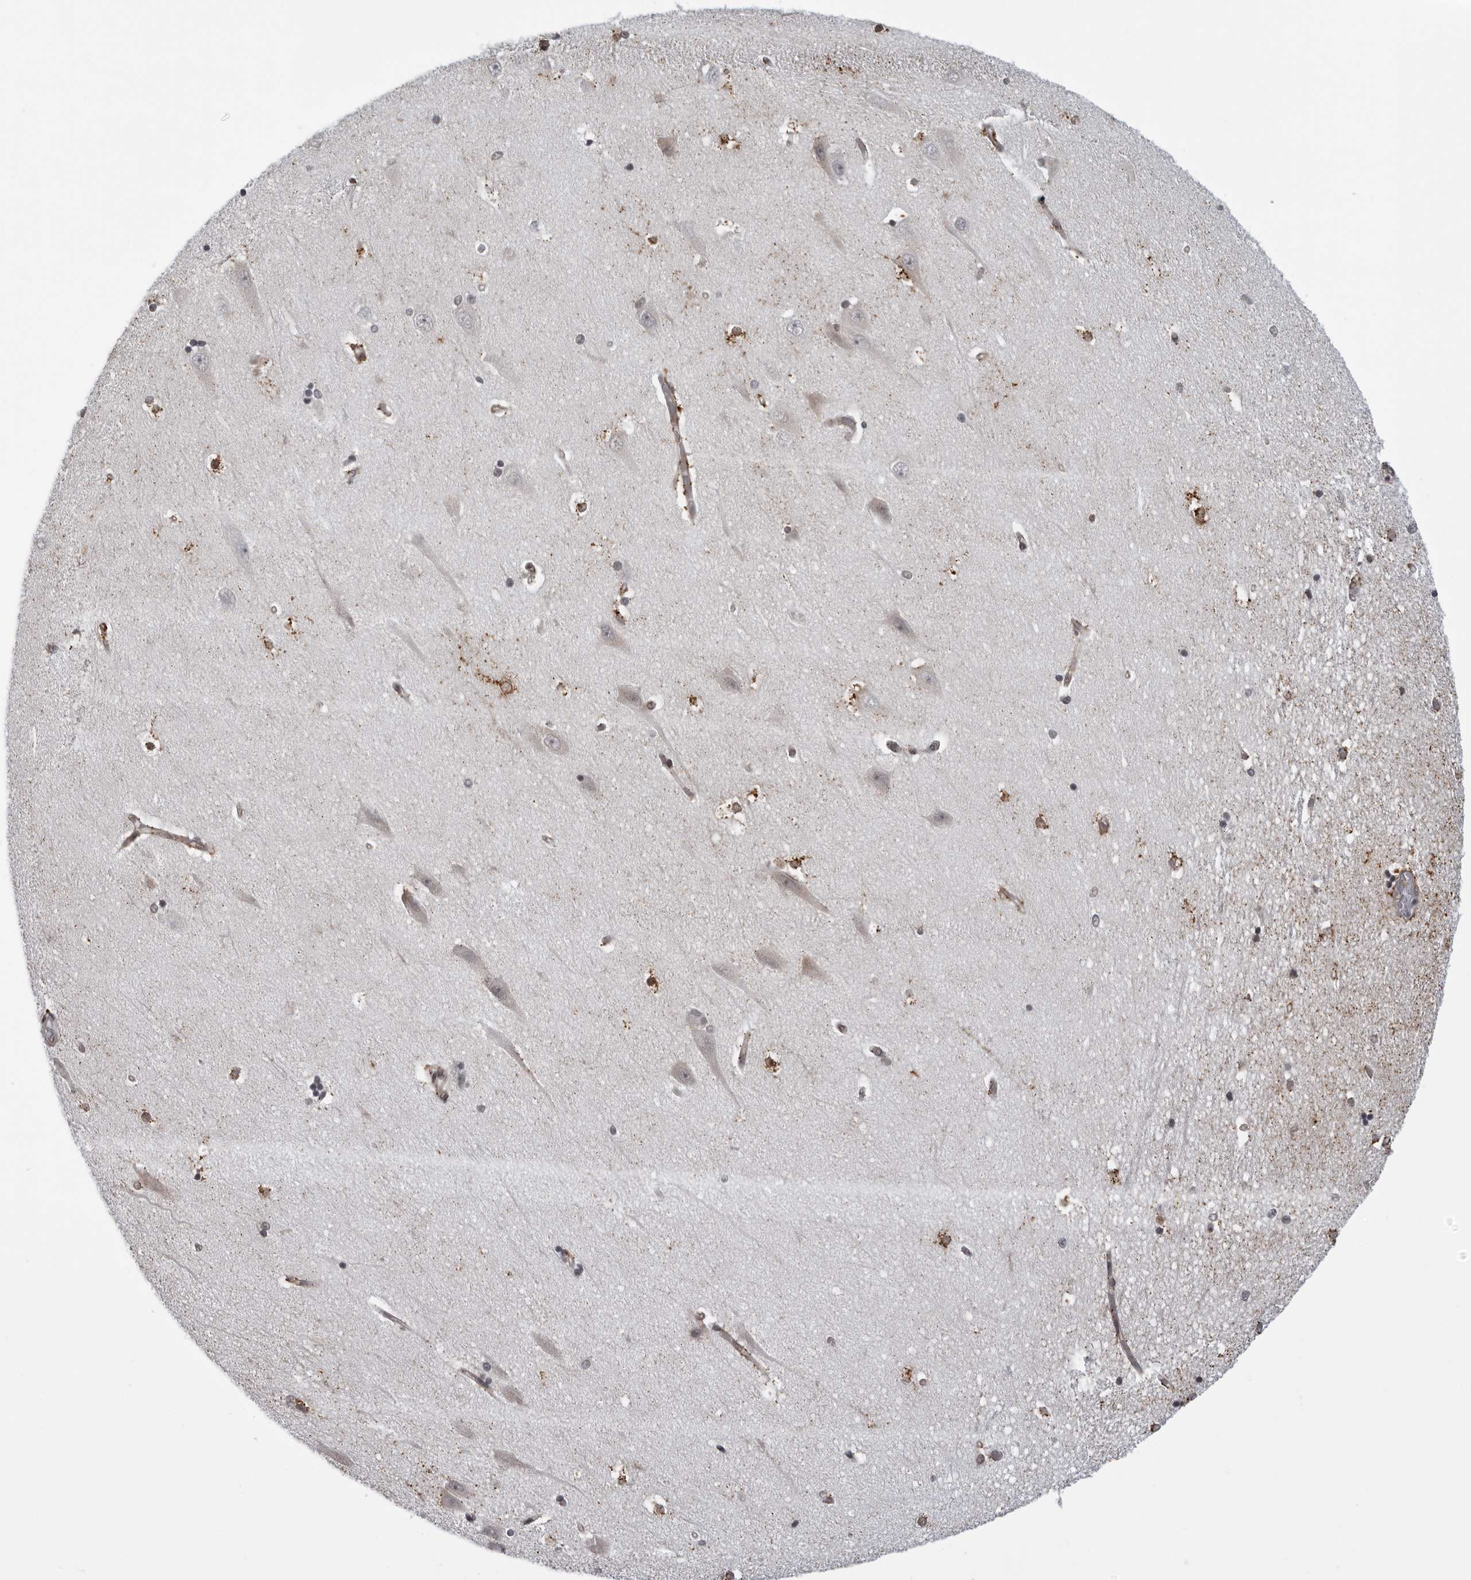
{"staining": {"intensity": "moderate", "quantity": "<25%", "location": "cytoplasmic/membranous"}, "tissue": "hippocampus", "cell_type": "Glial cells", "image_type": "normal", "snomed": [{"axis": "morphology", "description": "Normal tissue, NOS"}, {"axis": "topography", "description": "Hippocampus"}], "caption": "Human hippocampus stained with a protein marker exhibits moderate staining in glial cells.", "gene": "MAPK12", "patient": {"sex": "male", "age": 45}}